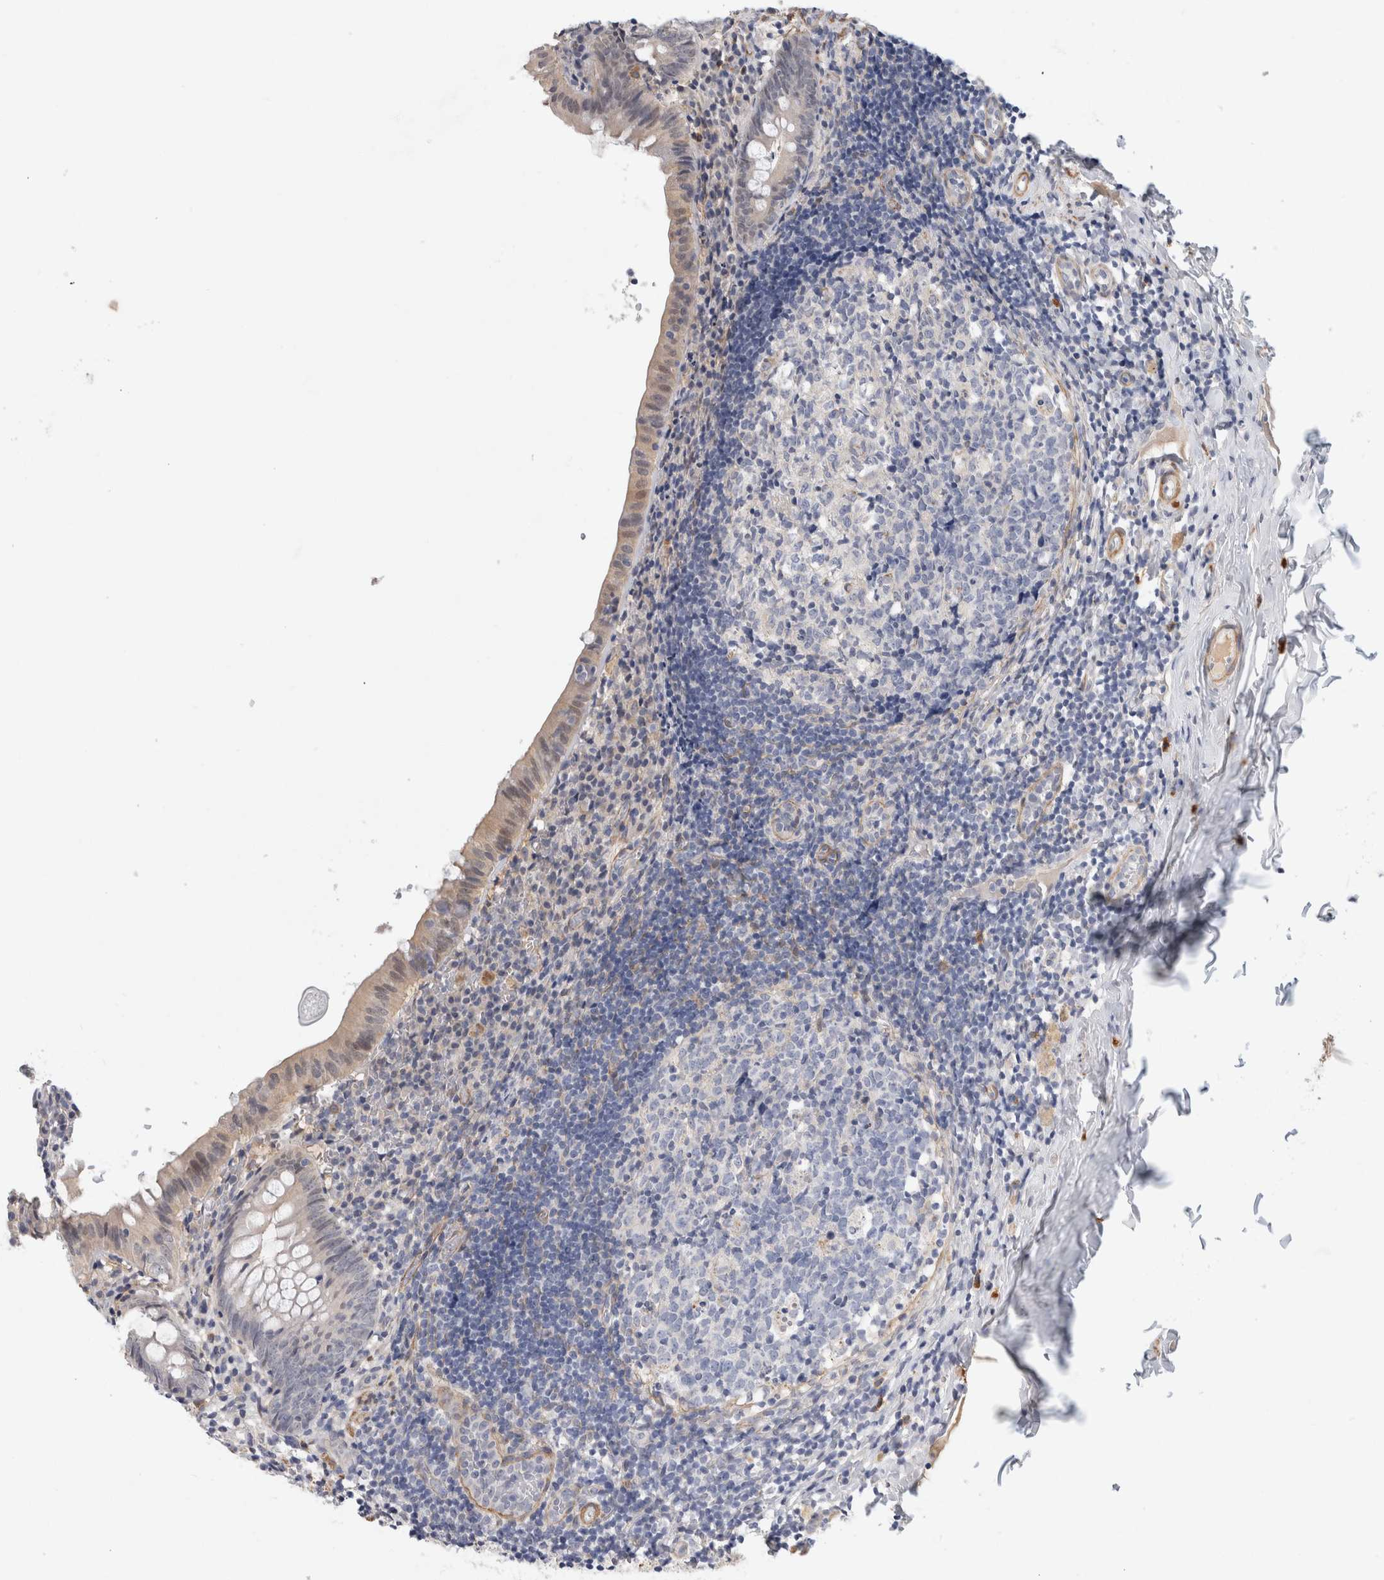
{"staining": {"intensity": "weak", "quantity": "25%-75%", "location": "cytoplasmic/membranous,nuclear"}, "tissue": "appendix", "cell_type": "Glandular cells", "image_type": "normal", "snomed": [{"axis": "morphology", "description": "Normal tissue, NOS"}, {"axis": "topography", "description": "Appendix"}], "caption": "Protein staining of benign appendix demonstrates weak cytoplasmic/membranous,nuclear positivity in about 25%-75% of glandular cells. The protein of interest is shown in brown color, while the nuclei are stained blue.", "gene": "PGM1", "patient": {"sex": "male", "age": 8}}